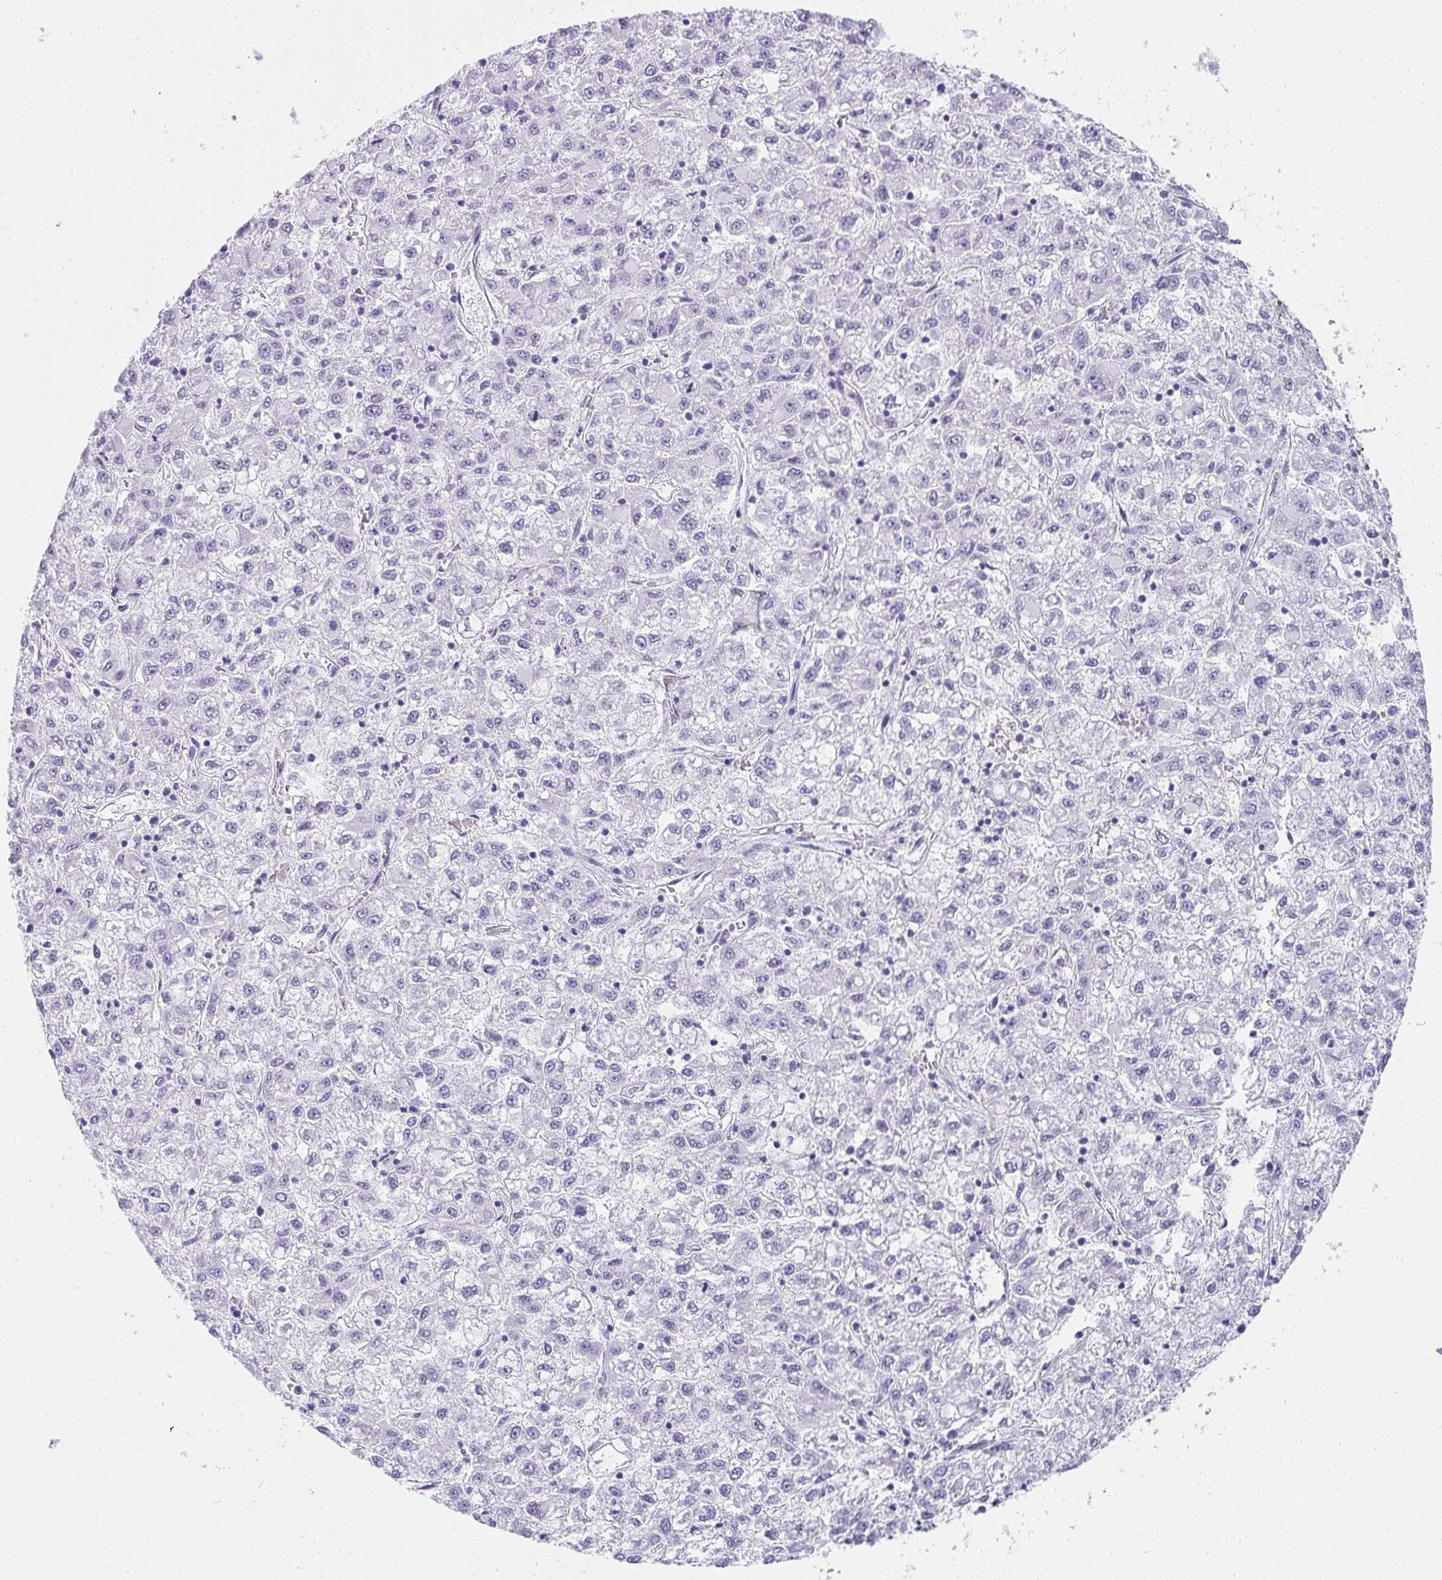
{"staining": {"intensity": "negative", "quantity": "none", "location": "none"}, "tissue": "liver cancer", "cell_type": "Tumor cells", "image_type": "cancer", "snomed": [{"axis": "morphology", "description": "Carcinoma, Hepatocellular, NOS"}, {"axis": "topography", "description": "Liver"}], "caption": "An image of human hepatocellular carcinoma (liver) is negative for staining in tumor cells. (Brightfield microscopy of DAB IHC at high magnification).", "gene": "PRND", "patient": {"sex": "male", "age": 40}}